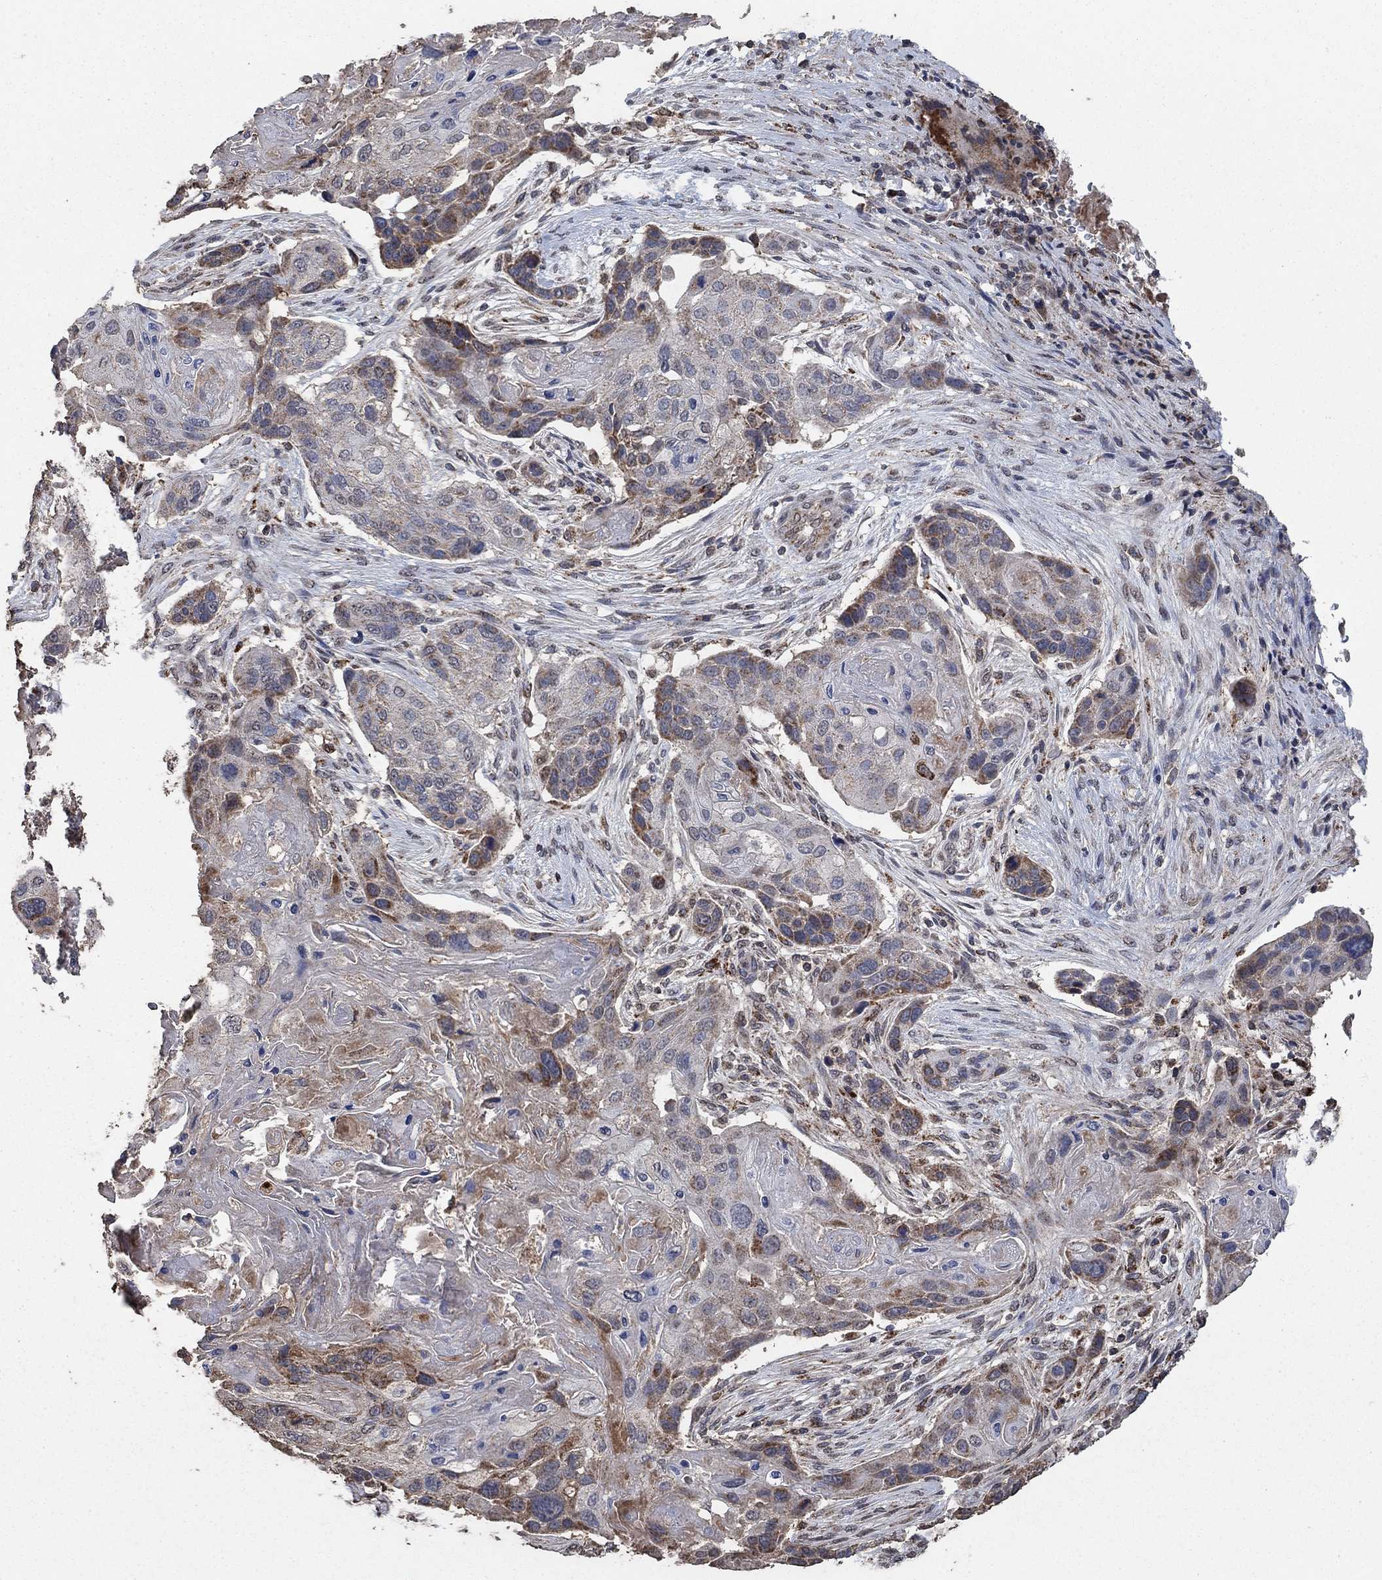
{"staining": {"intensity": "moderate", "quantity": "<25%", "location": "cytoplasmic/membranous"}, "tissue": "lung cancer", "cell_type": "Tumor cells", "image_type": "cancer", "snomed": [{"axis": "morphology", "description": "Normal tissue, NOS"}, {"axis": "morphology", "description": "Squamous cell carcinoma, NOS"}, {"axis": "topography", "description": "Bronchus"}, {"axis": "topography", "description": "Lung"}], "caption": "This micrograph demonstrates IHC staining of human squamous cell carcinoma (lung), with low moderate cytoplasmic/membranous expression in approximately <25% of tumor cells.", "gene": "MRPS24", "patient": {"sex": "male", "age": 69}}